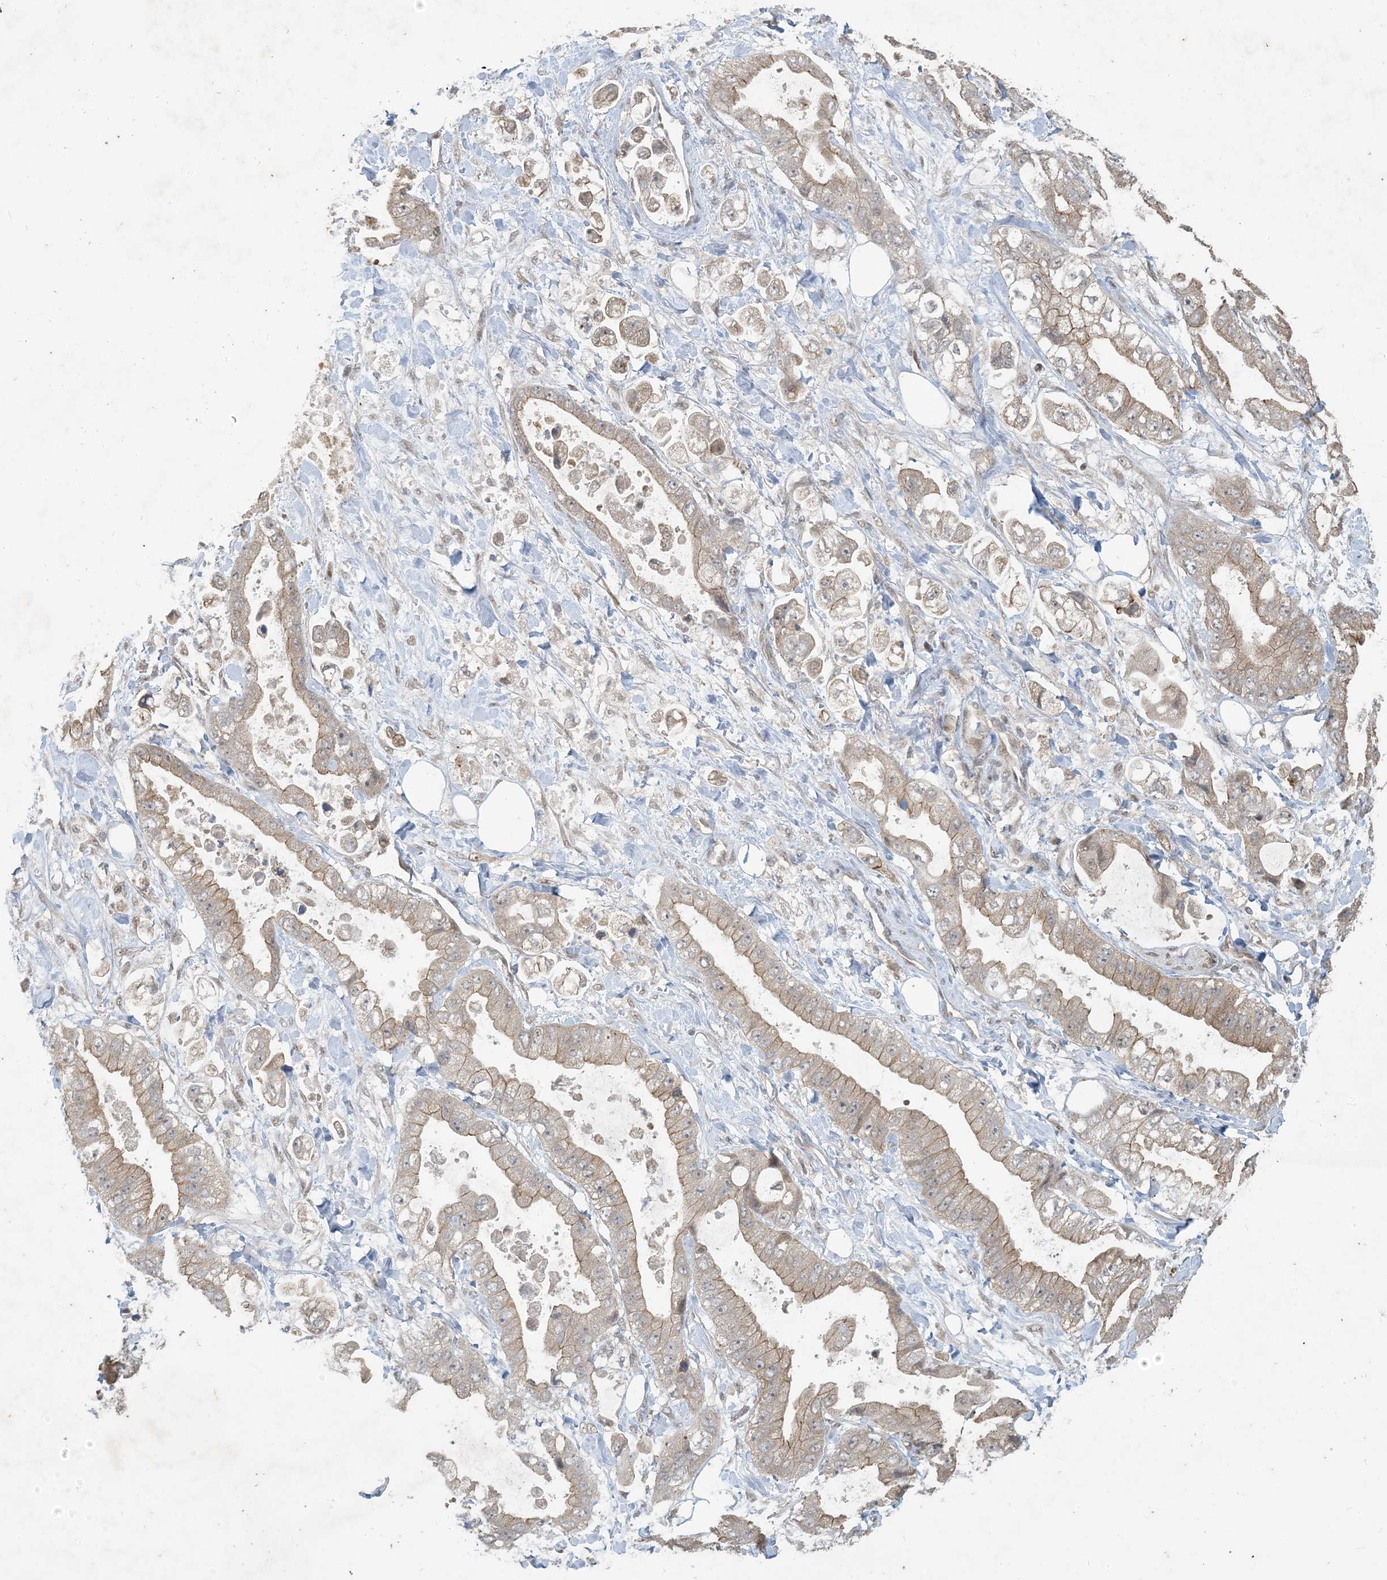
{"staining": {"intensity": "moderate", "quantity": "25%-75%", "location": "cytoplasmic/membranous"}, "tissue": "stomach cancer", "cell_type": "Tumor cells", "image_type": "cancer", "snomed": [{"axis": "morphology", "description": "Adenocarcinoma, NOS"}, {"axis": "topography", "description": "Stomach"}], "caption": "A medium amount of moderate cytoplasmic/membranous expression is seen in about 25%-75% of tumor cells in stomach cancer tissue. The staining was performed using DAB, with brown indicating positive protein expression. Nuclei are stained blue with hematoxylin.", "gene": "BCORL1", "patient": {"sex": "male", "age": 62}}